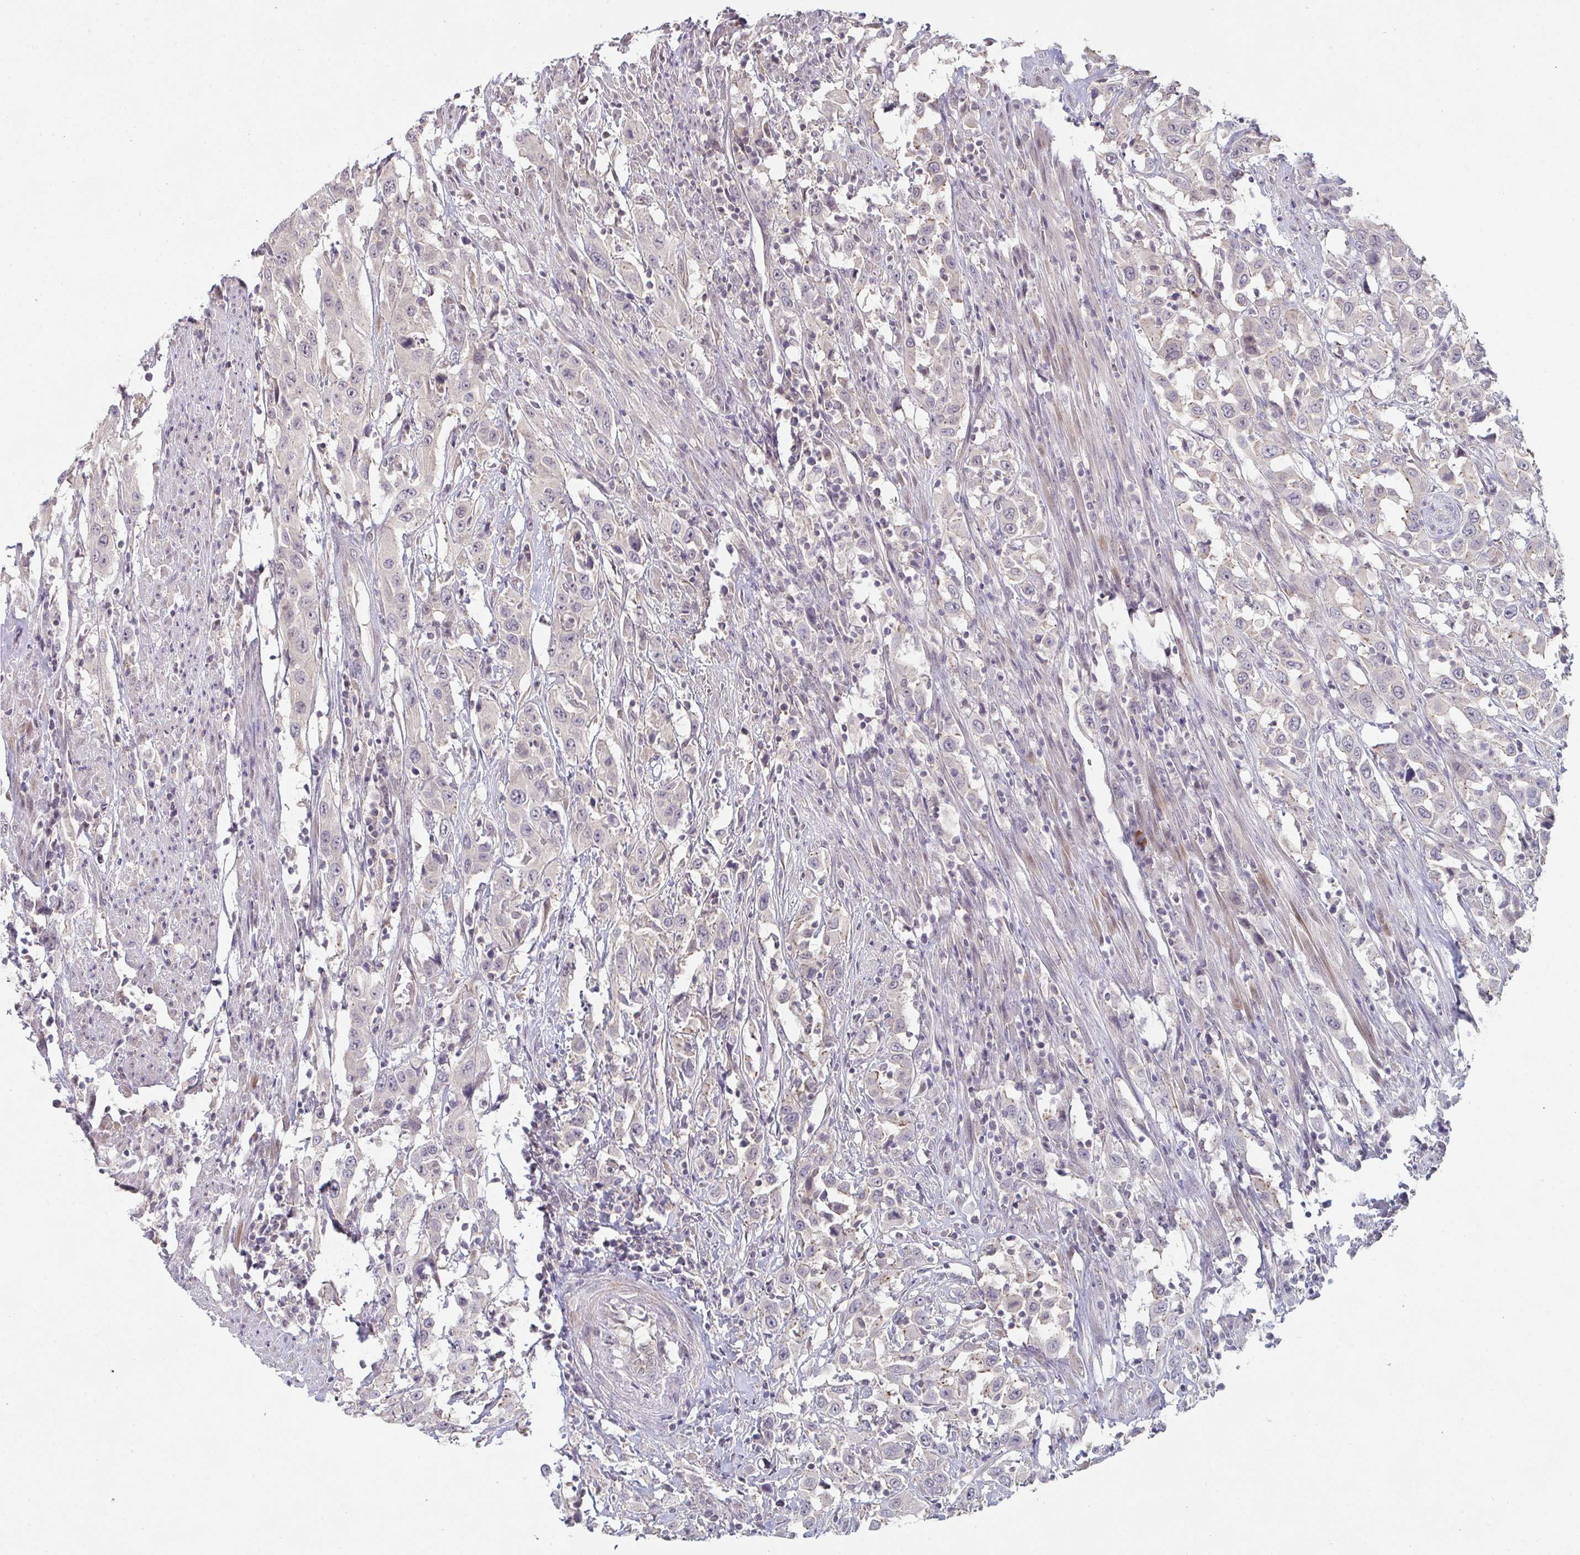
{"staining": {"intensity": "negative", "quantity": "none", "location": "none"}, "tissue": "urothelial cancer", "cell_type": "Tumor cells", "image_type": "cancer", "snomed": [{"axis": "morphology", "description": "Urothelial carcinoma, High grade"}, {"axis": "topography", "description": "Urinary bladder"}], "caption": "Protein analysis of urothelial carcinoma (high-grade) shows no significant positivity in tumor cells.", "gene": "ZNF214", "patient": {"sex": "male", "age": 61}}